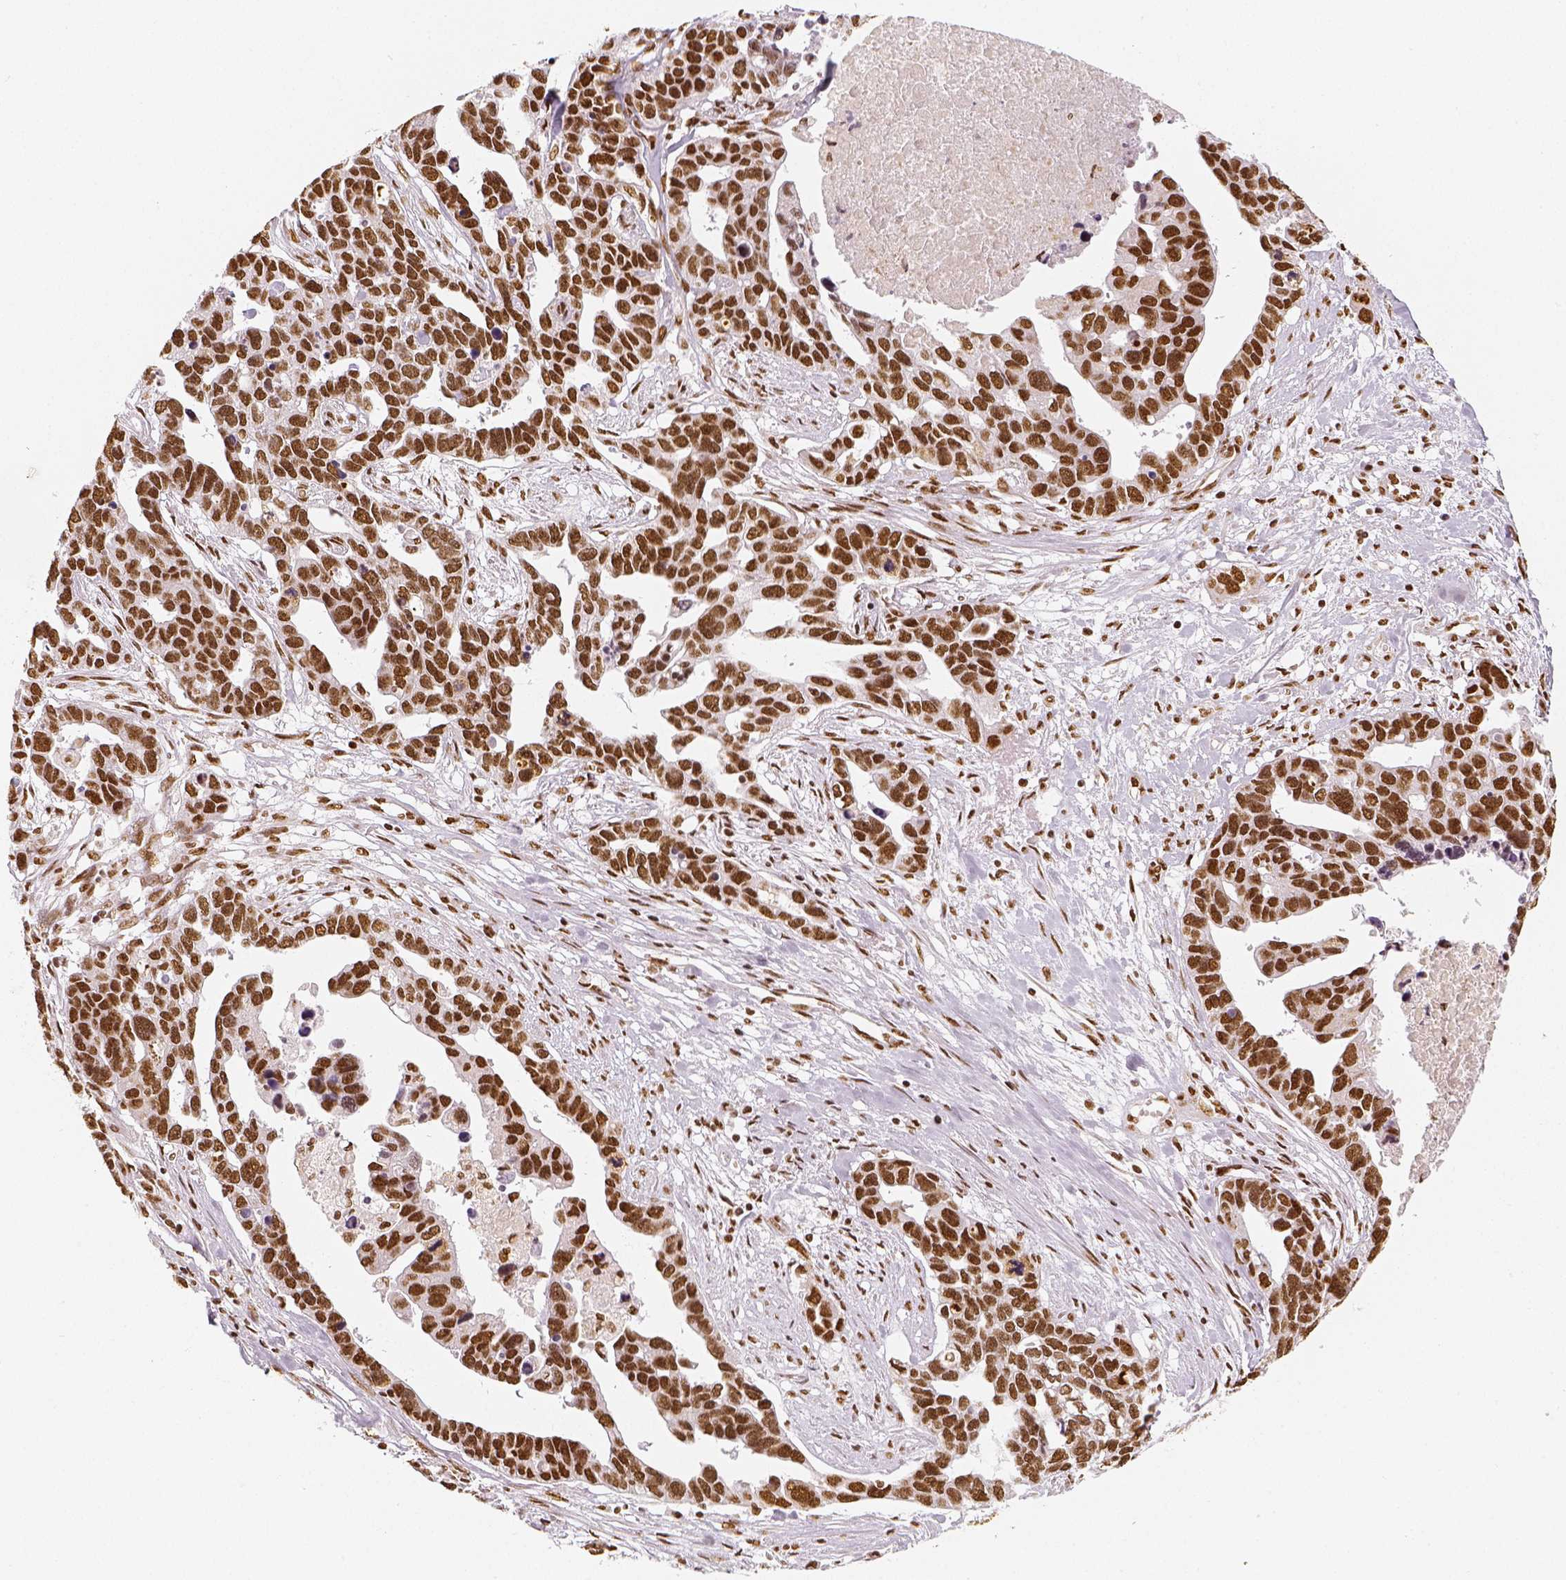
{"staining": {"intensity": "strong", "quantity": ">75%", "location": "nuclear"}, "tissue": "ovarian cancer", "cell_type": "Tumor cells", "image_type": "cancer", "snomed": [{"axis": "morphology", "description": "Cystadenocarcinoma, serous, NOS"}, {"axis": "topography", "description": "Ovary"}], "caption": "Tumor cells show strong nuclear positivity in approximately >75% of cells in serous cystadenocarcinoma (ovarian).", "gene": "KDM5B", "patient": {"sex": "female", "age": 54}}